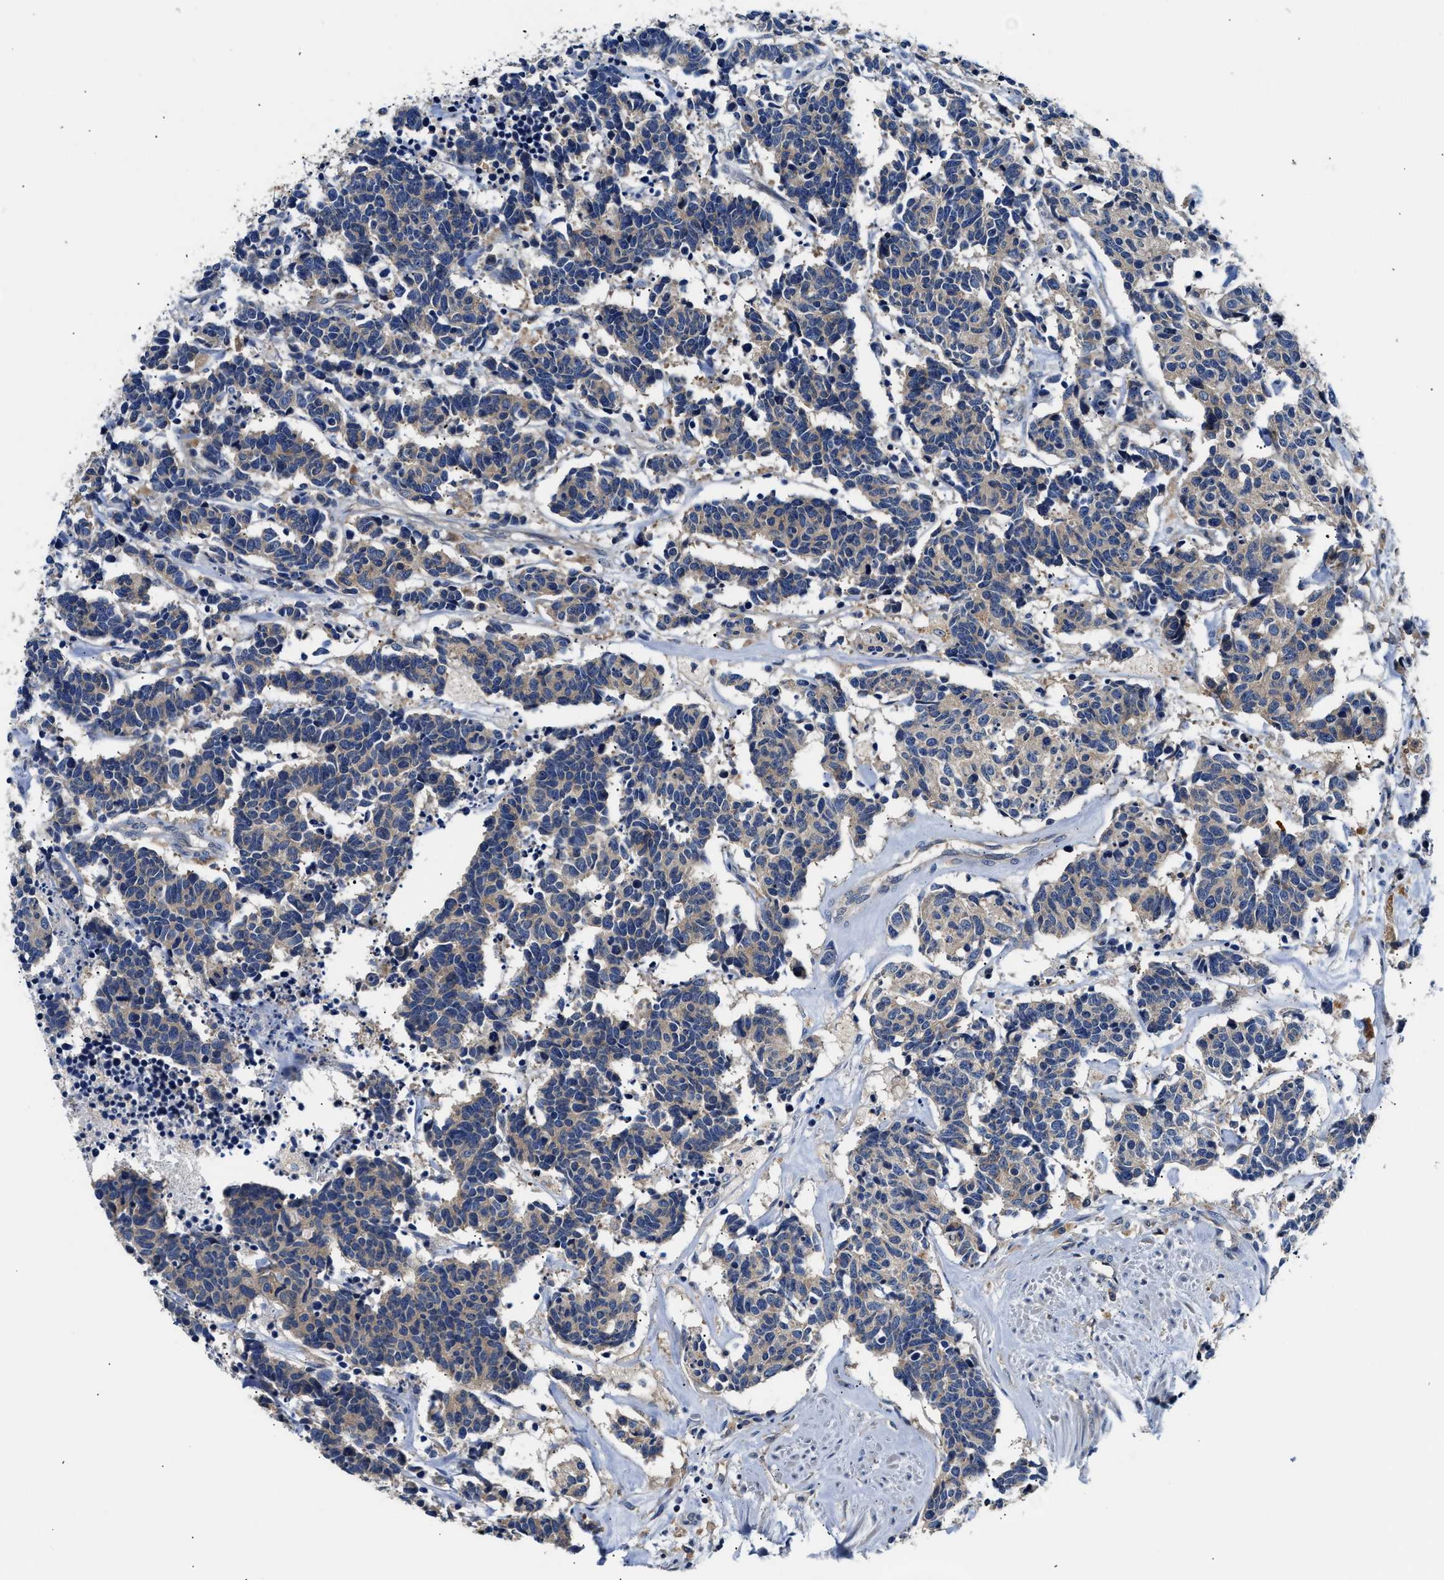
{"staining": {"intensity": "weak", "quantity": "<25%", "location": "cytoplasmic/membranous"}, "tissue": "carcinoid", "cell_type": "Tumor cells", "image_type": "cancer", "snomed": [{"axis": "morphology", "description": "Carcinoma, NOS"}, {"axis": "morphology", "description": "Carcinoid, malignant, NOS"}, {"axis": "topography", "description": "Urinary bladder"}], "caption": "Tumor cells are negative for brown protein staining in malignant carcinoid.", "gene": "FAM185A", "patient": {"sex": "male", "age": 57}}